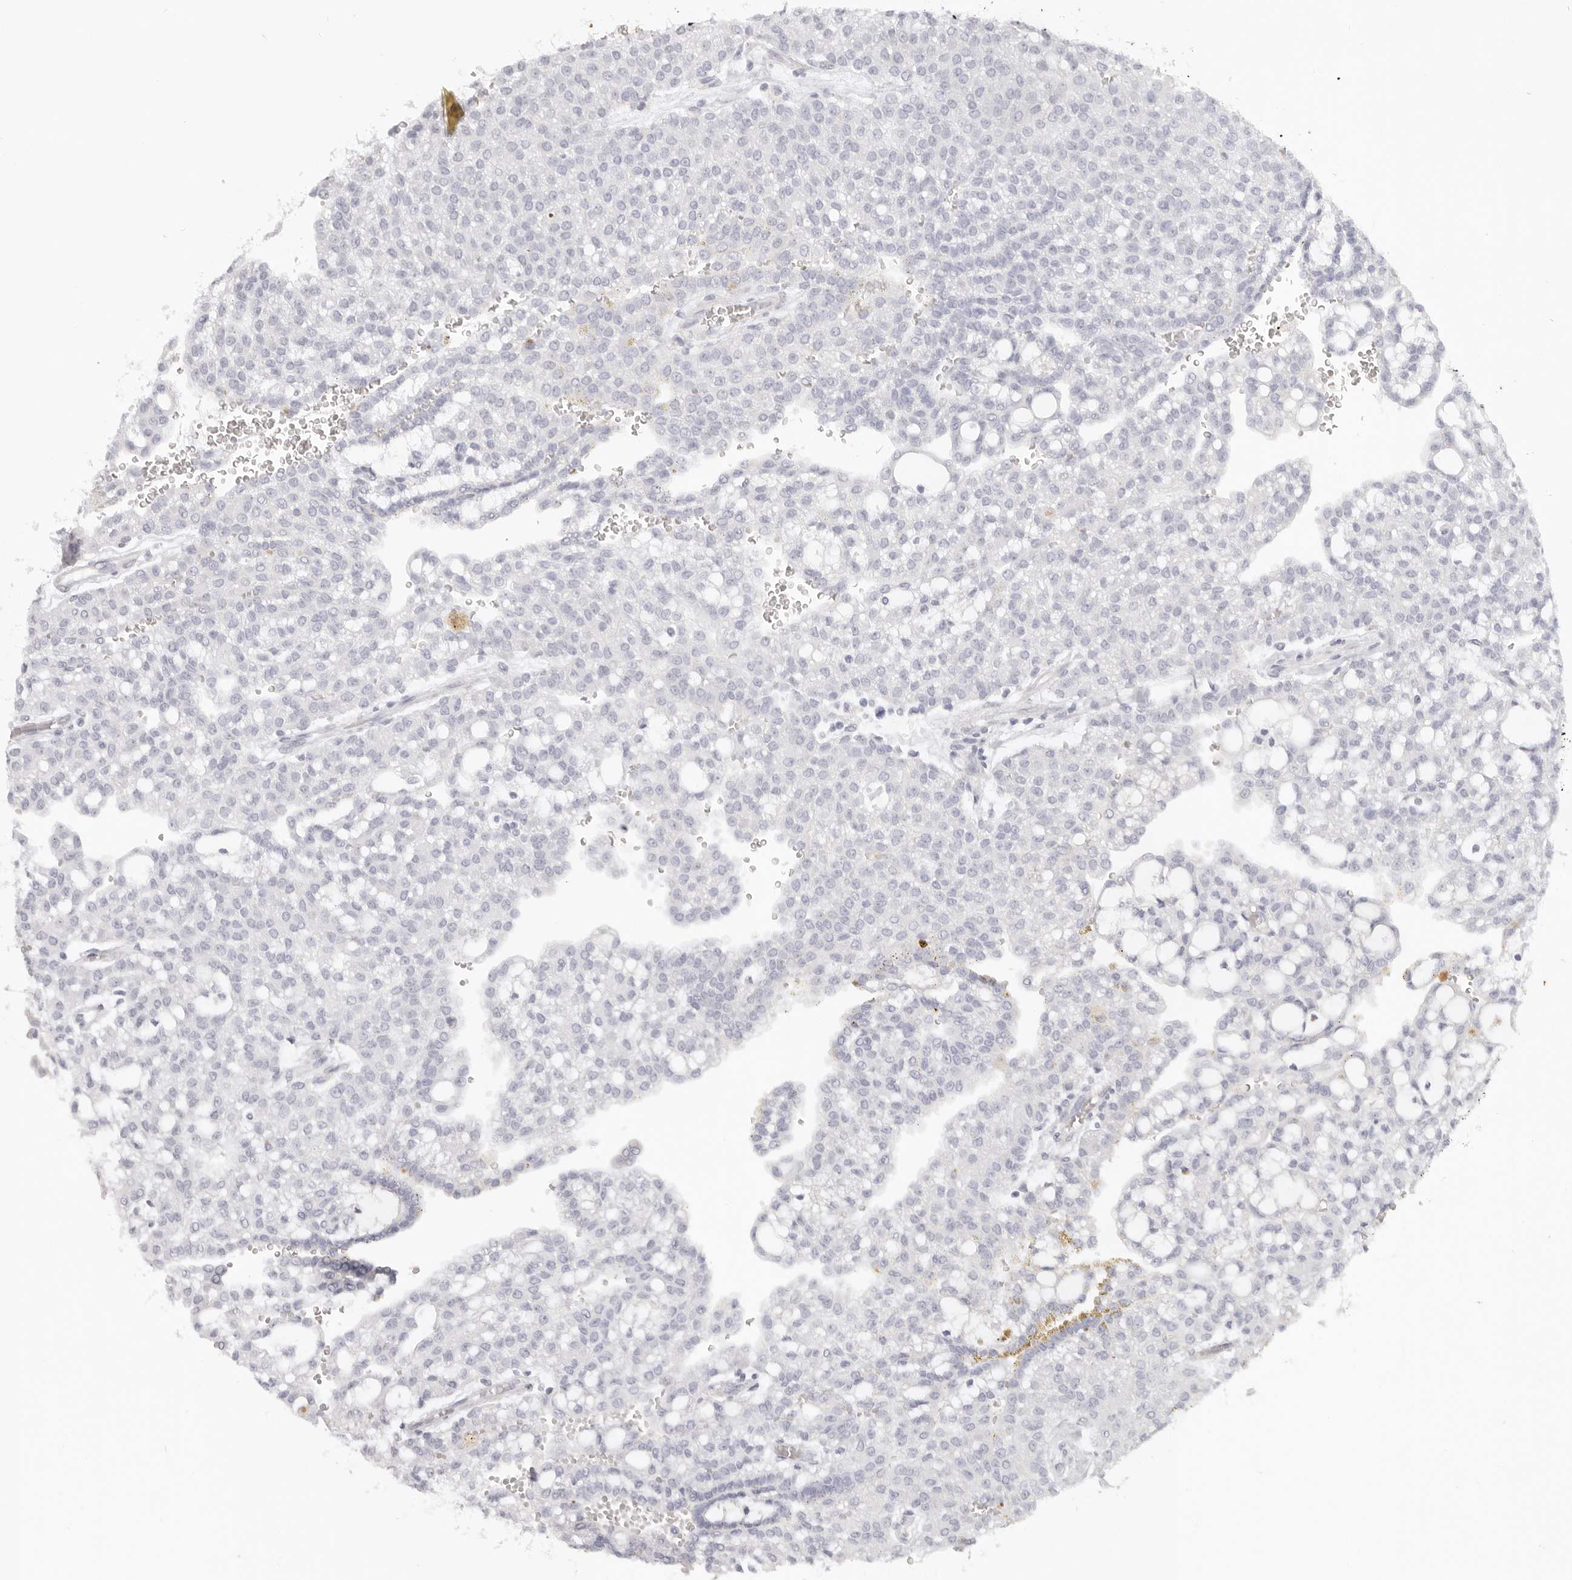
{"staining": {"intensity": "negative", "quantity": "none", "location": "none"}, "tissue": "renal cancer", "cell_type": "Tumor cells", "image_type": "cancer", "snomed": [{"axis": "morphology", "description": "Adenocarcinoma, NOS"}, {"axis": "topography", "description": "Kidney"}], "caption": "Immunohistochemistry histopathology image of neoplastic tissue: renal cancer stained with DAB demonstrates no significant protein positivity in tumor cells. (DAB (3,3'-diaminobenzidine) IHC, high magnification).", "gene": "RXFP1", "patient": {"sex": "male", "age": 63}}